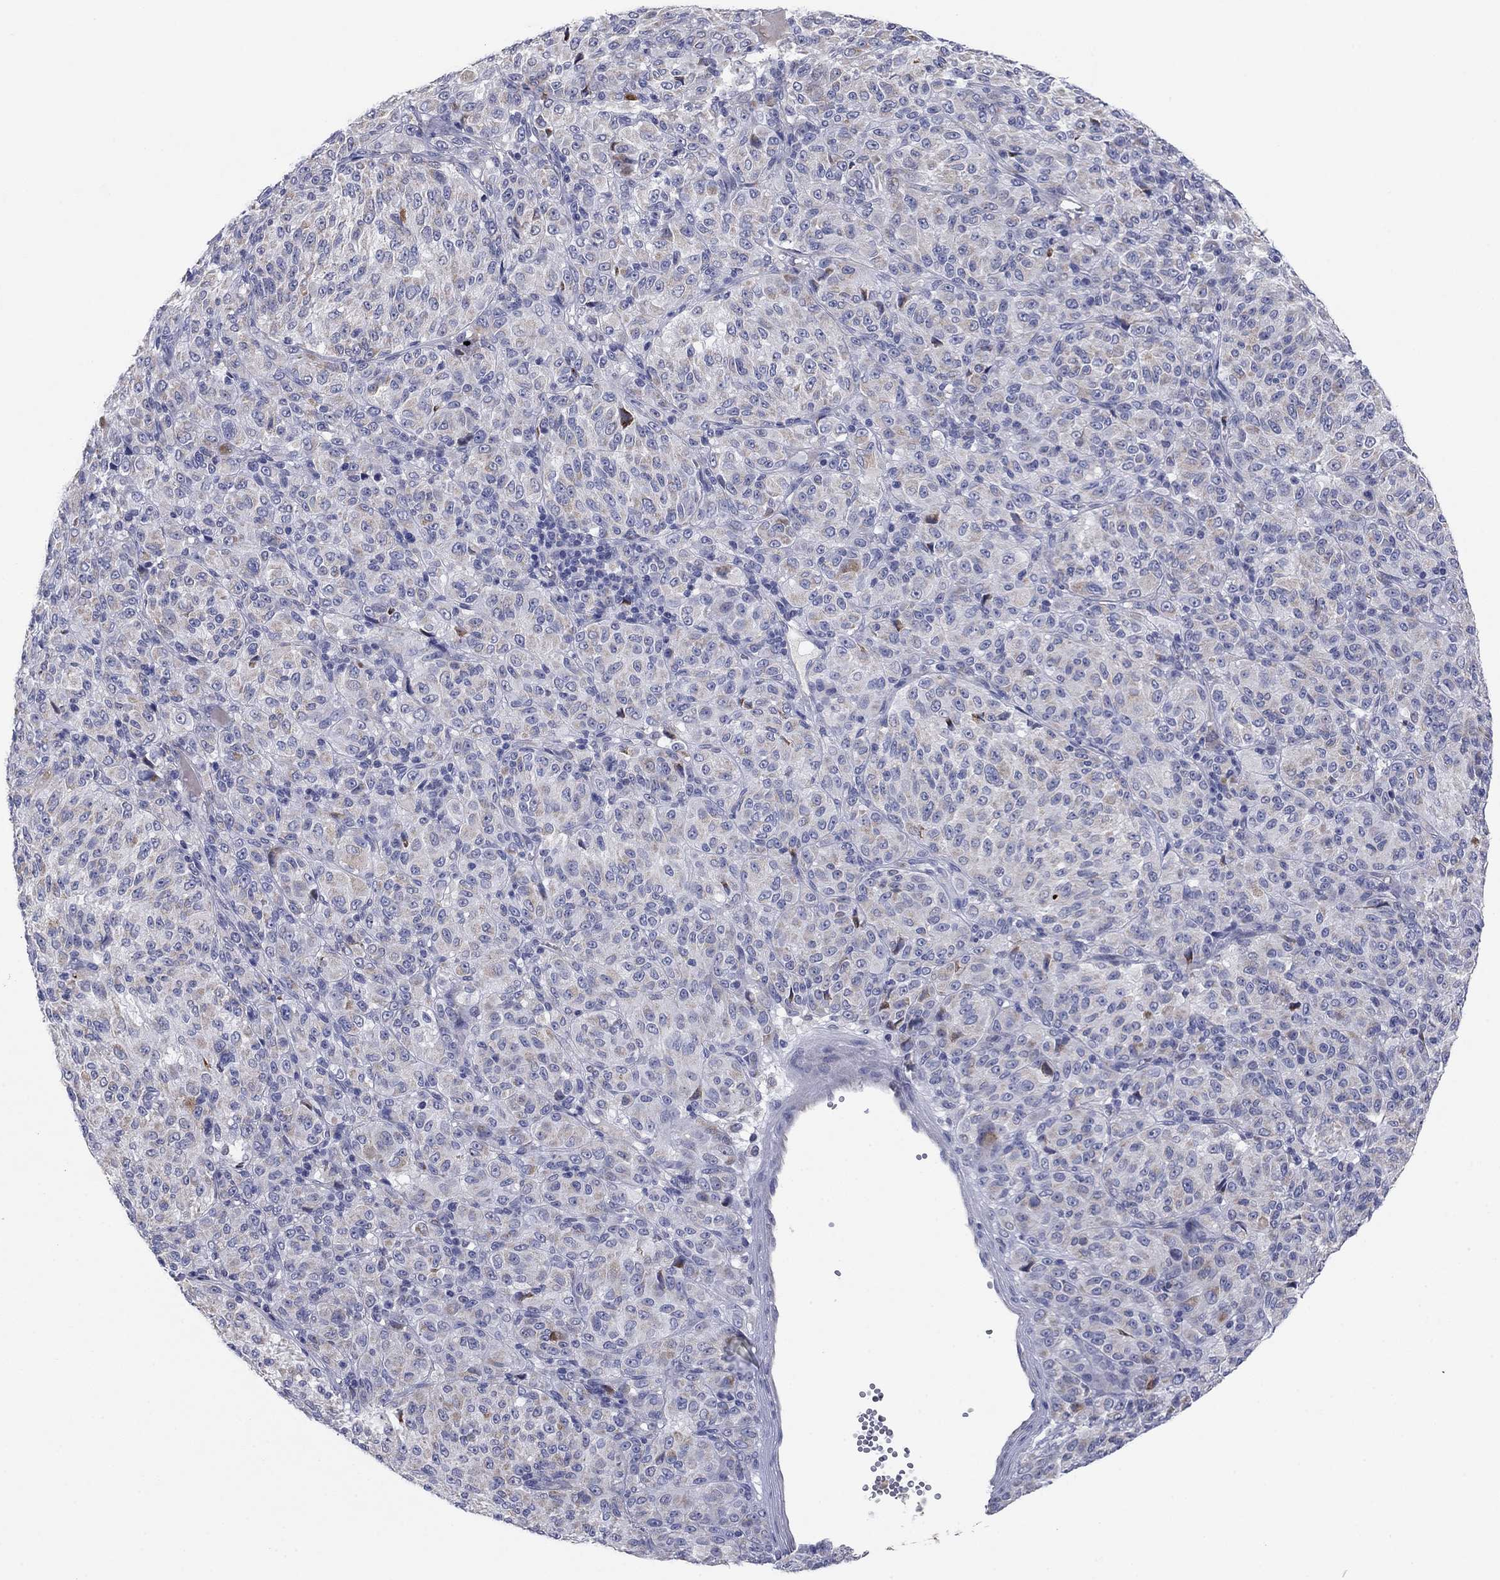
{"staining": {"intensity": "negative", "quantity": "none", "location": "none"}, "tissue": "melanoma", "cell_type": "Tumor cells", "image_type": "cancer", "snomed": [{"axis": "morphology", "description": "Malignant melanoma, Metastatic site"}, {"axis": "topography", "description": "Brain"}], "caption": "IHC of human melanoma shows no positivity in tumor cells.", "gene": "PTGDS", "patient": {"sex": "female", "age": 56}}